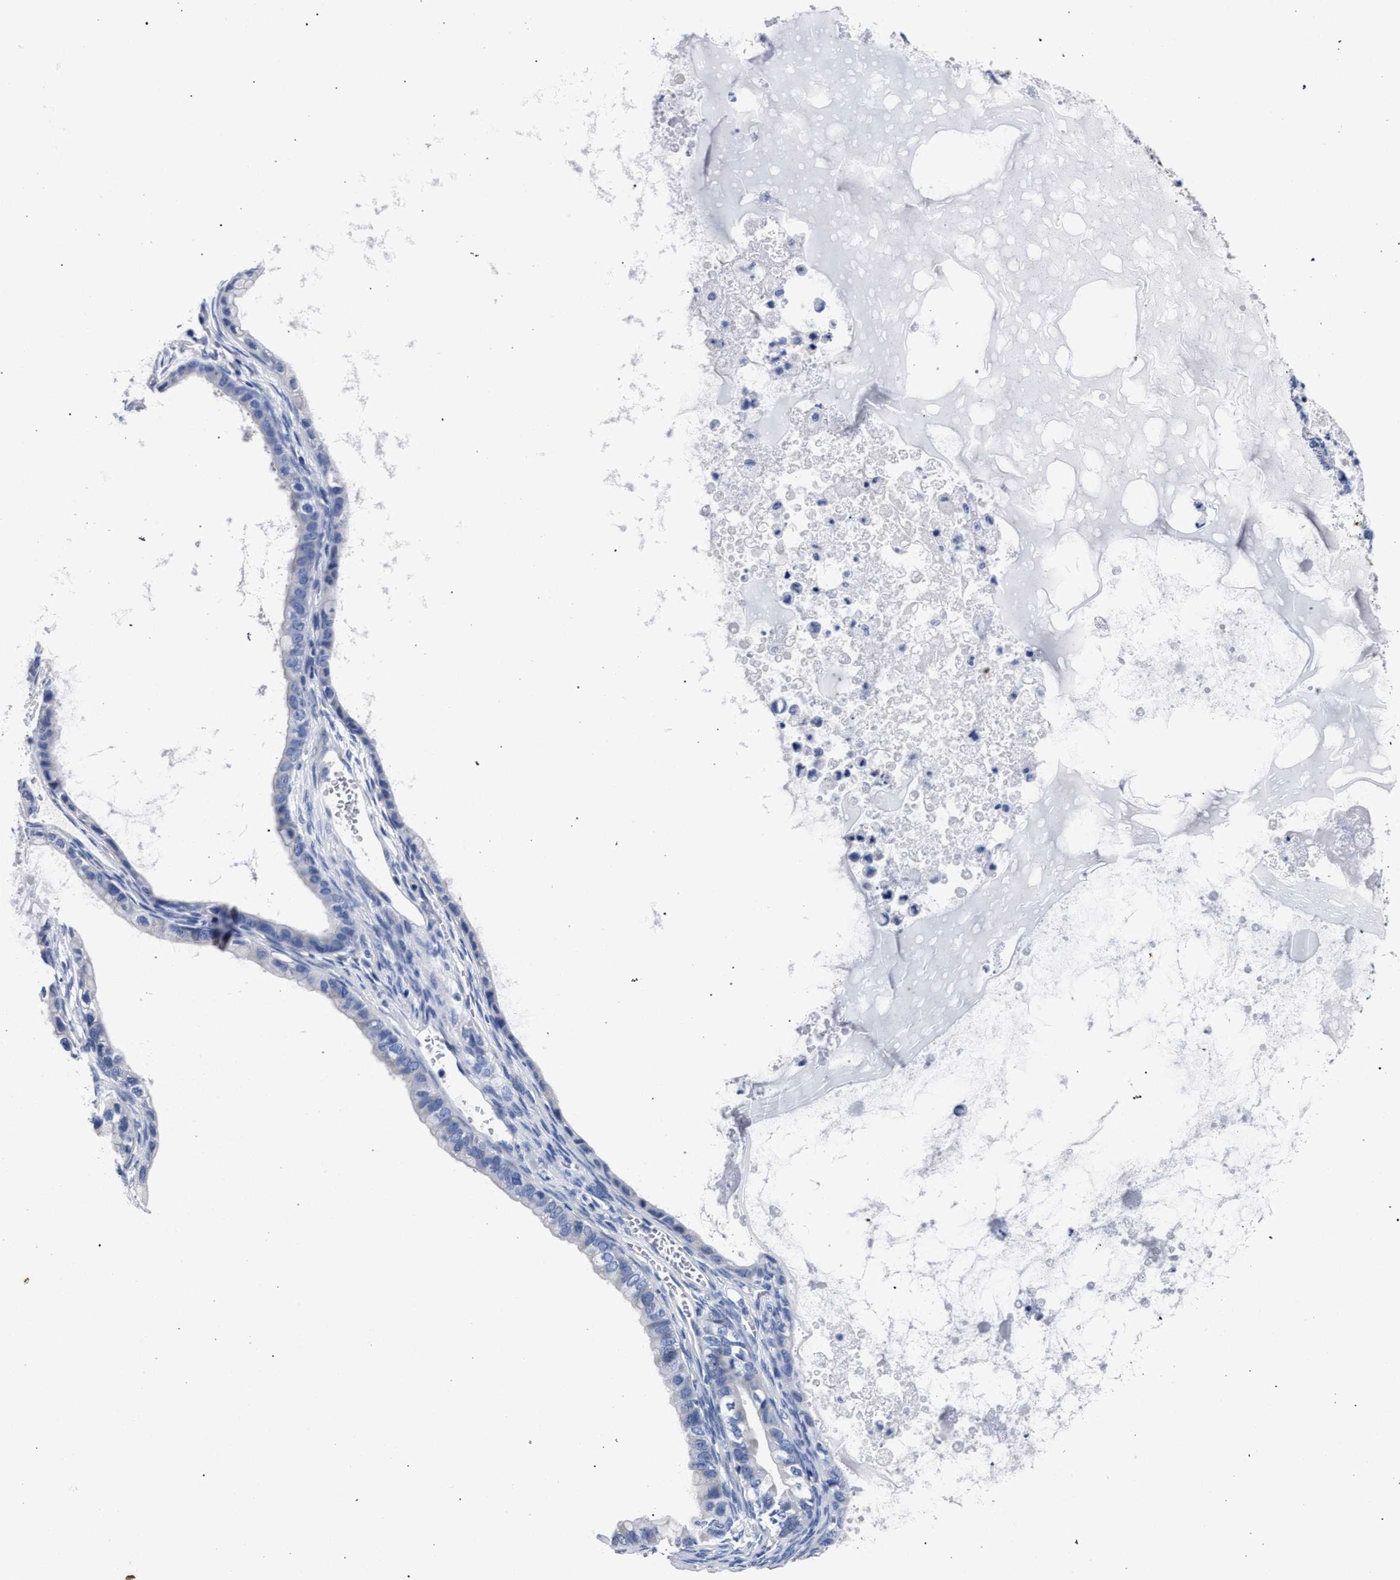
{"staining": {"intensity": "negative", "quantity": "none", "location": "none"}, "tissue": "ovarian cancer", "cell_type": "Tumor cells", "image_type": "cancer", "snomed": [{"axis": "morphology", "description": "Cystadenocarcinoma, mucinous, NOS"}, {"axis": "topography", "description": "Ovary"}], "caption": "A micrograph of ovarian cancer stained for a protein shows no brown staining in tumor cells.", "gene": "AKAP4", "patient": {"sex": "female", "age": 80}}